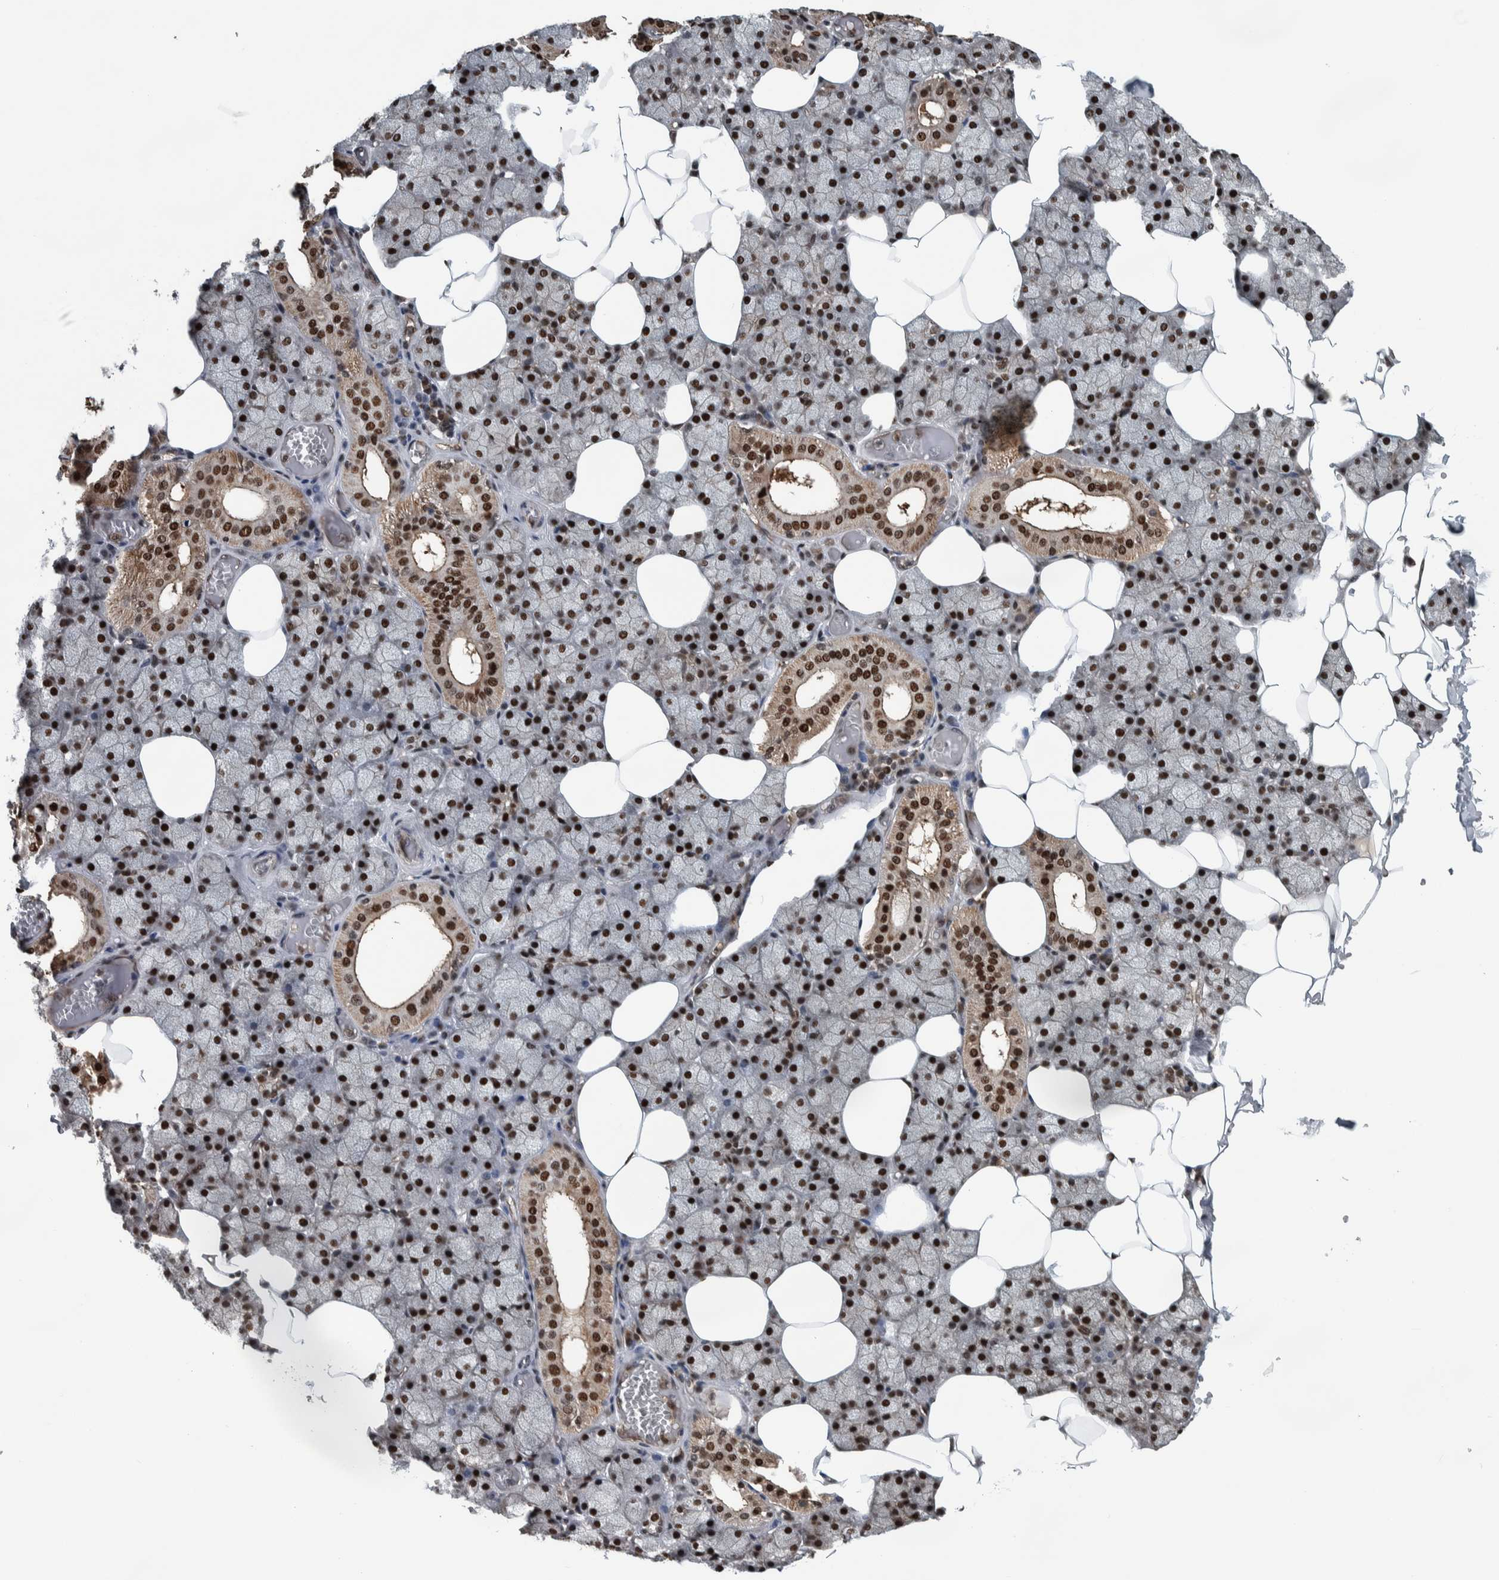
{"staining": {"intensity": "strong", "quantity": ">75%", "location": "cytoplasmic/membranous,nuclear"}, "tissue": "salivary gland", "cell_type": "Glandular cells", "image_type": "normal", "snomed": [{"axis": "morphology", "description": "Normal tissue, NOS"}, {"axis": "topography", "description": "Salivary gland"}], "caption": "Salivary gland stained for a protein reveals strong cytoplasmic/membranous,nuclear positivity in glandular cells. Immunohistochemistry (ihc) stains the protein in brown and the nuclei are stained blue.", "gene": "FAM135B", "patient": {"sex": "male", "age": 62}}